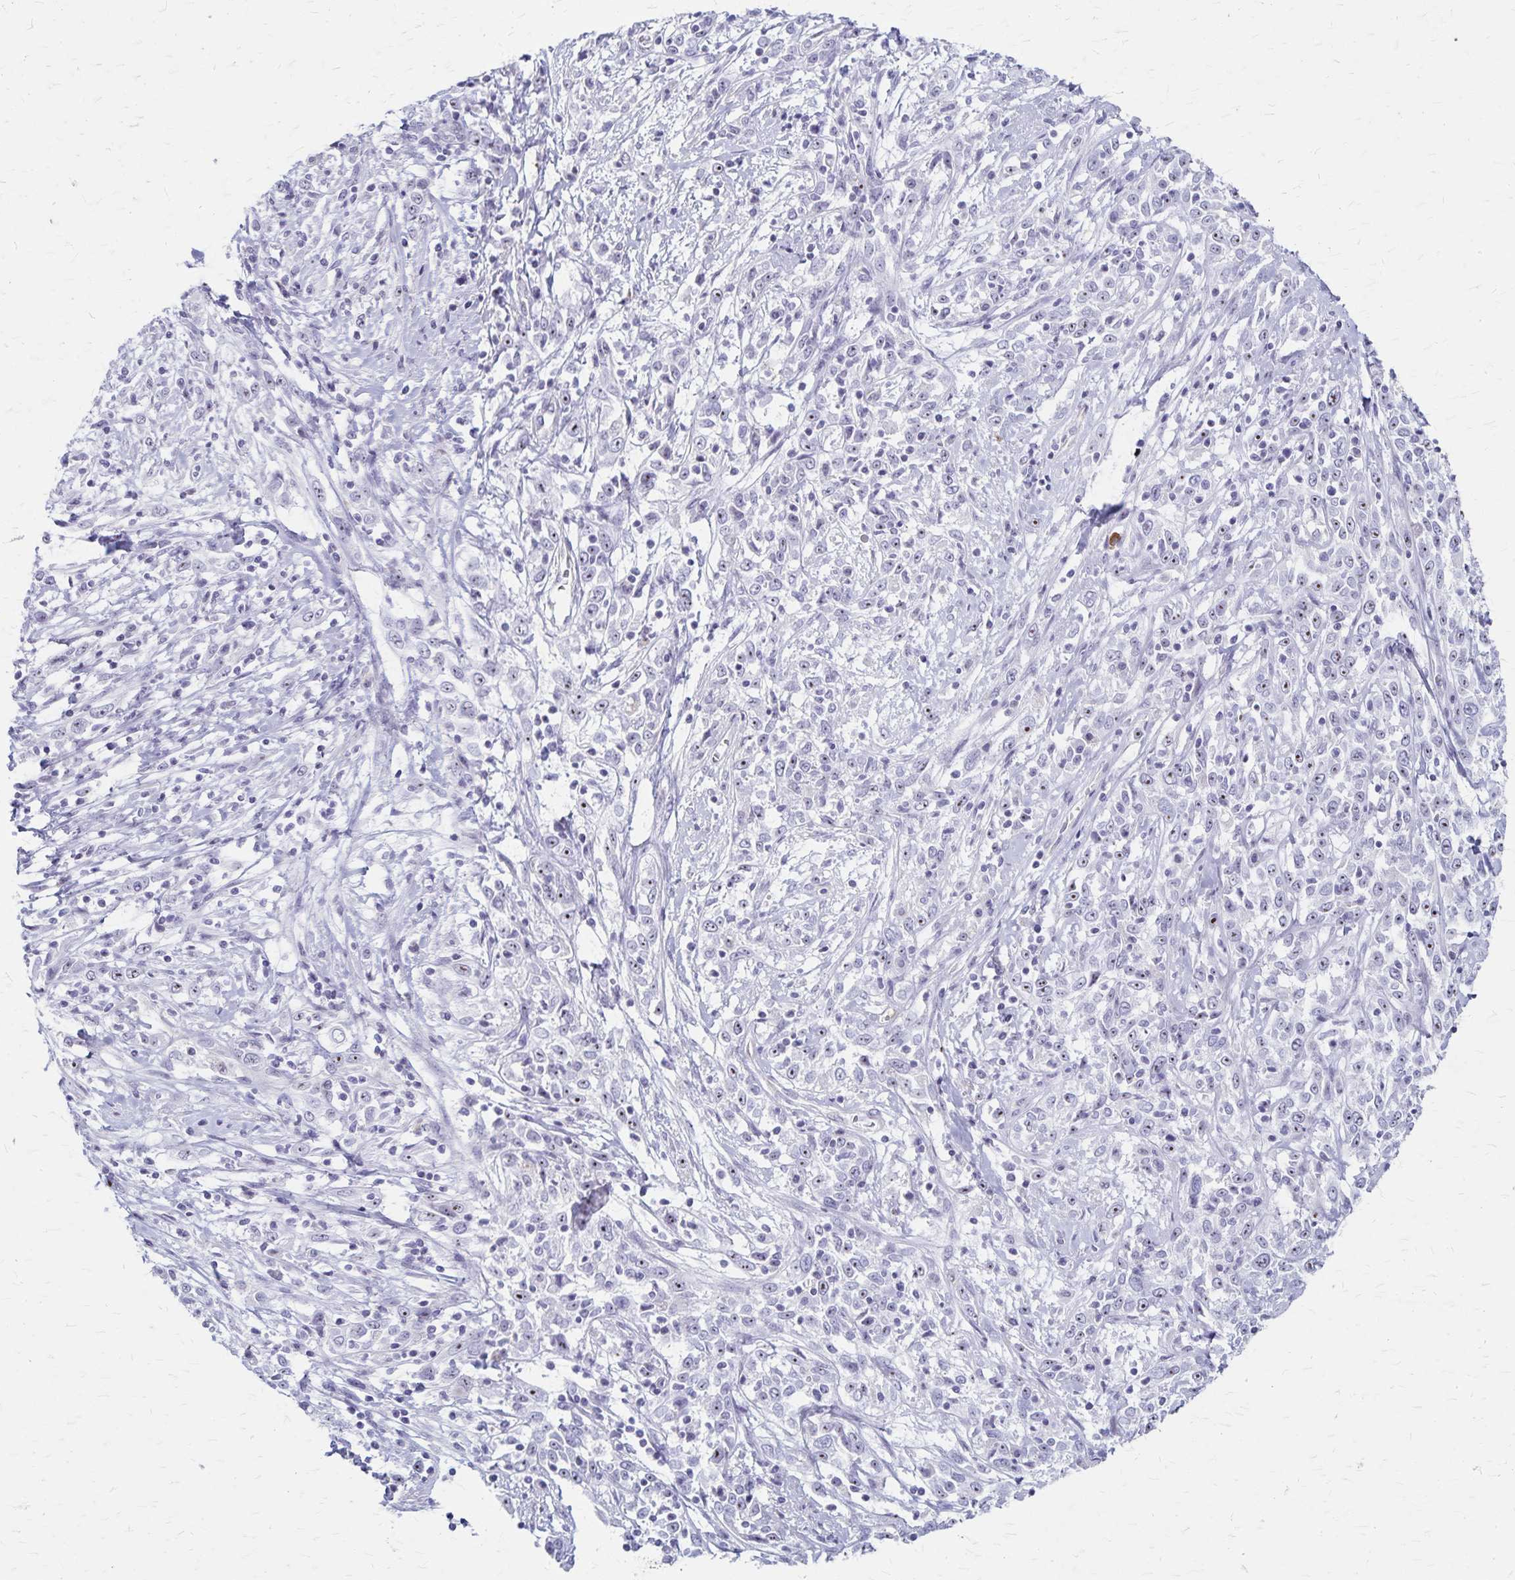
{"staining": {"intensity": "negative", "quantity": "none", "location": "none"}, "tissue": "cervical cancer", "cell_type": "Tumor cells", "image_type": "cancer", "snomed": [{"axis": "morphology", "description": "Adenocarcinoma, NOS"}, {"axis": "topography", "description": "Cervix"}], "caption": "Tumor cells are negative for protein expression in human cervical cancer.", "gene": "DLK2", "patient": {"sex": "female", "age": 40}}